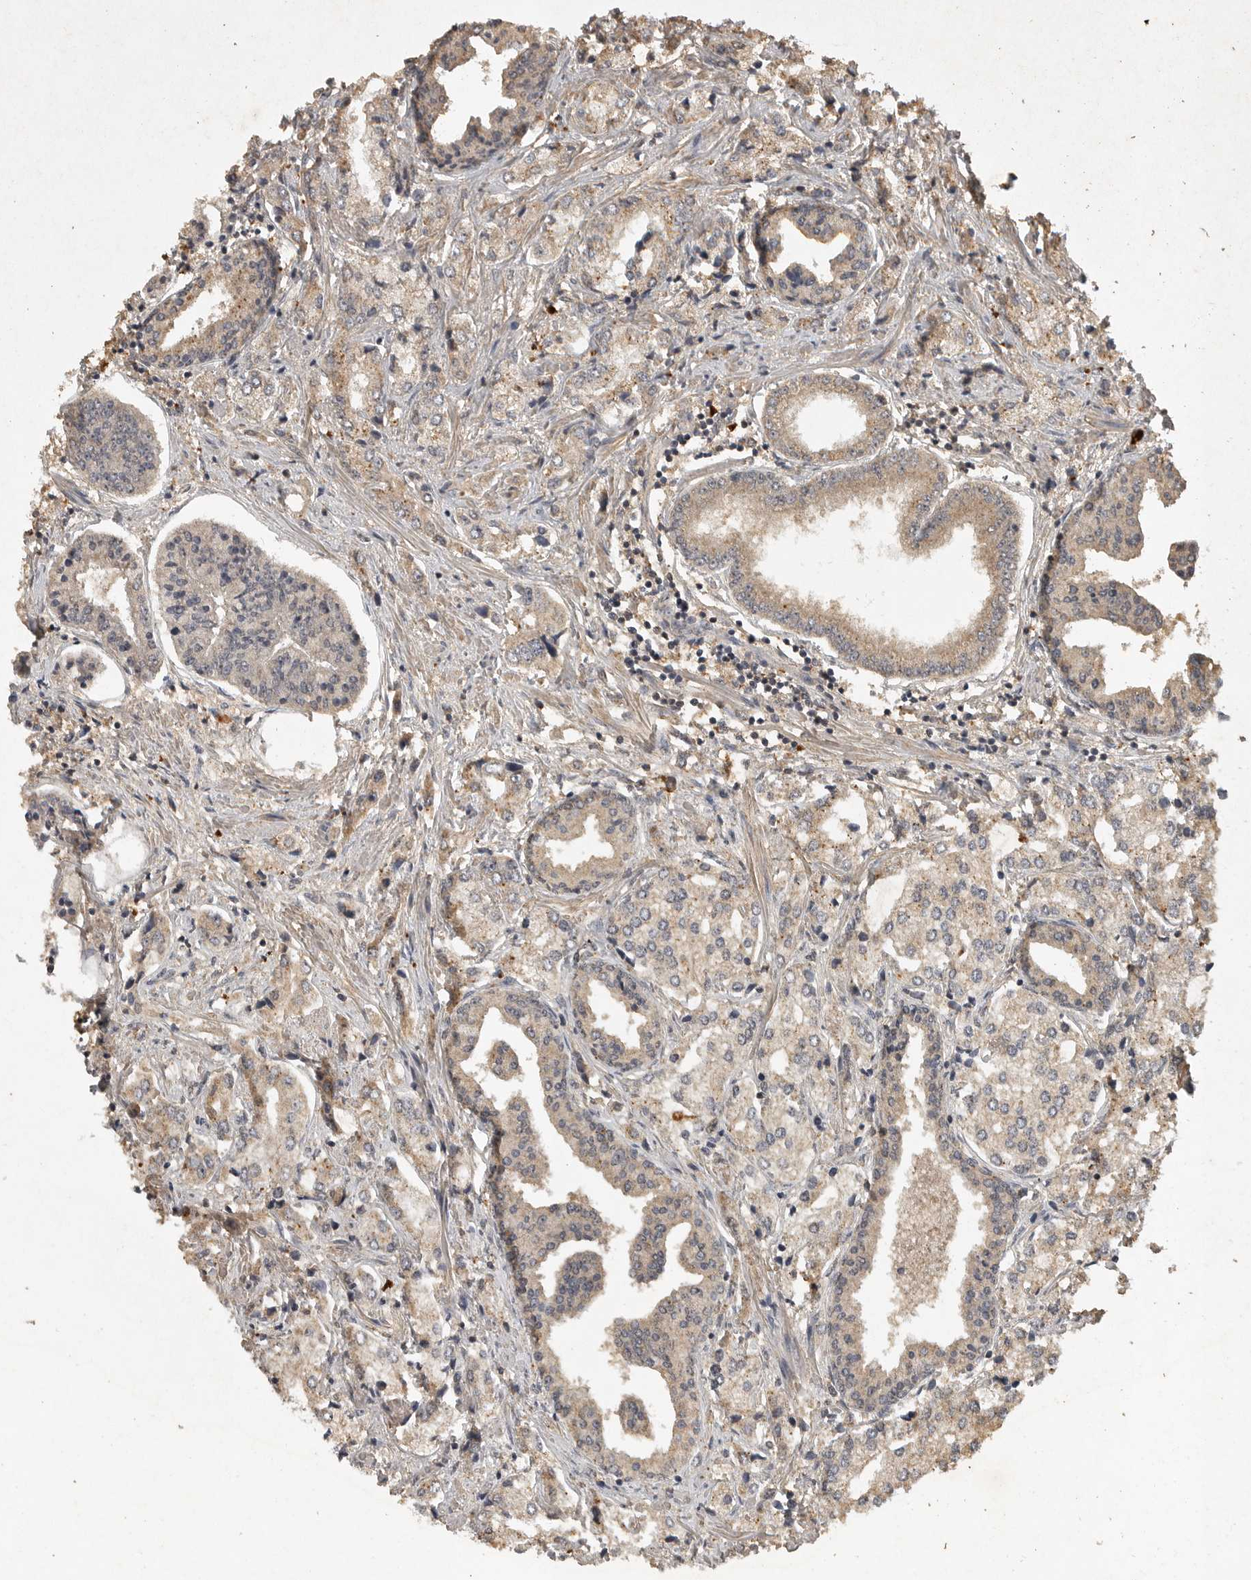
{"staining": {"intensity": "weak", "quantity": ">75%", "location": "cytoplasmic/membranous"}, "tissue": "prostate cancer", "cell_type": "Tumor cells", "image_type": "cancer", "snomed": [{"axis": "morphology", "description": "Adenocarcinoma, High grade"}, {"axis": "topography", "description": "Prostate"}], "caption": "Immunohistochemistry (IHC) of prostate cancer (high-grade adenocarcinoma) displays low levels of weak cytoplasmic/membranous expression in approximately >75% of tumor cells. (DAB IHC with brightfield microscopy, high magnification).", "gene": "ADAMTS4", "patient": {"sex": "male", "age": 66}}